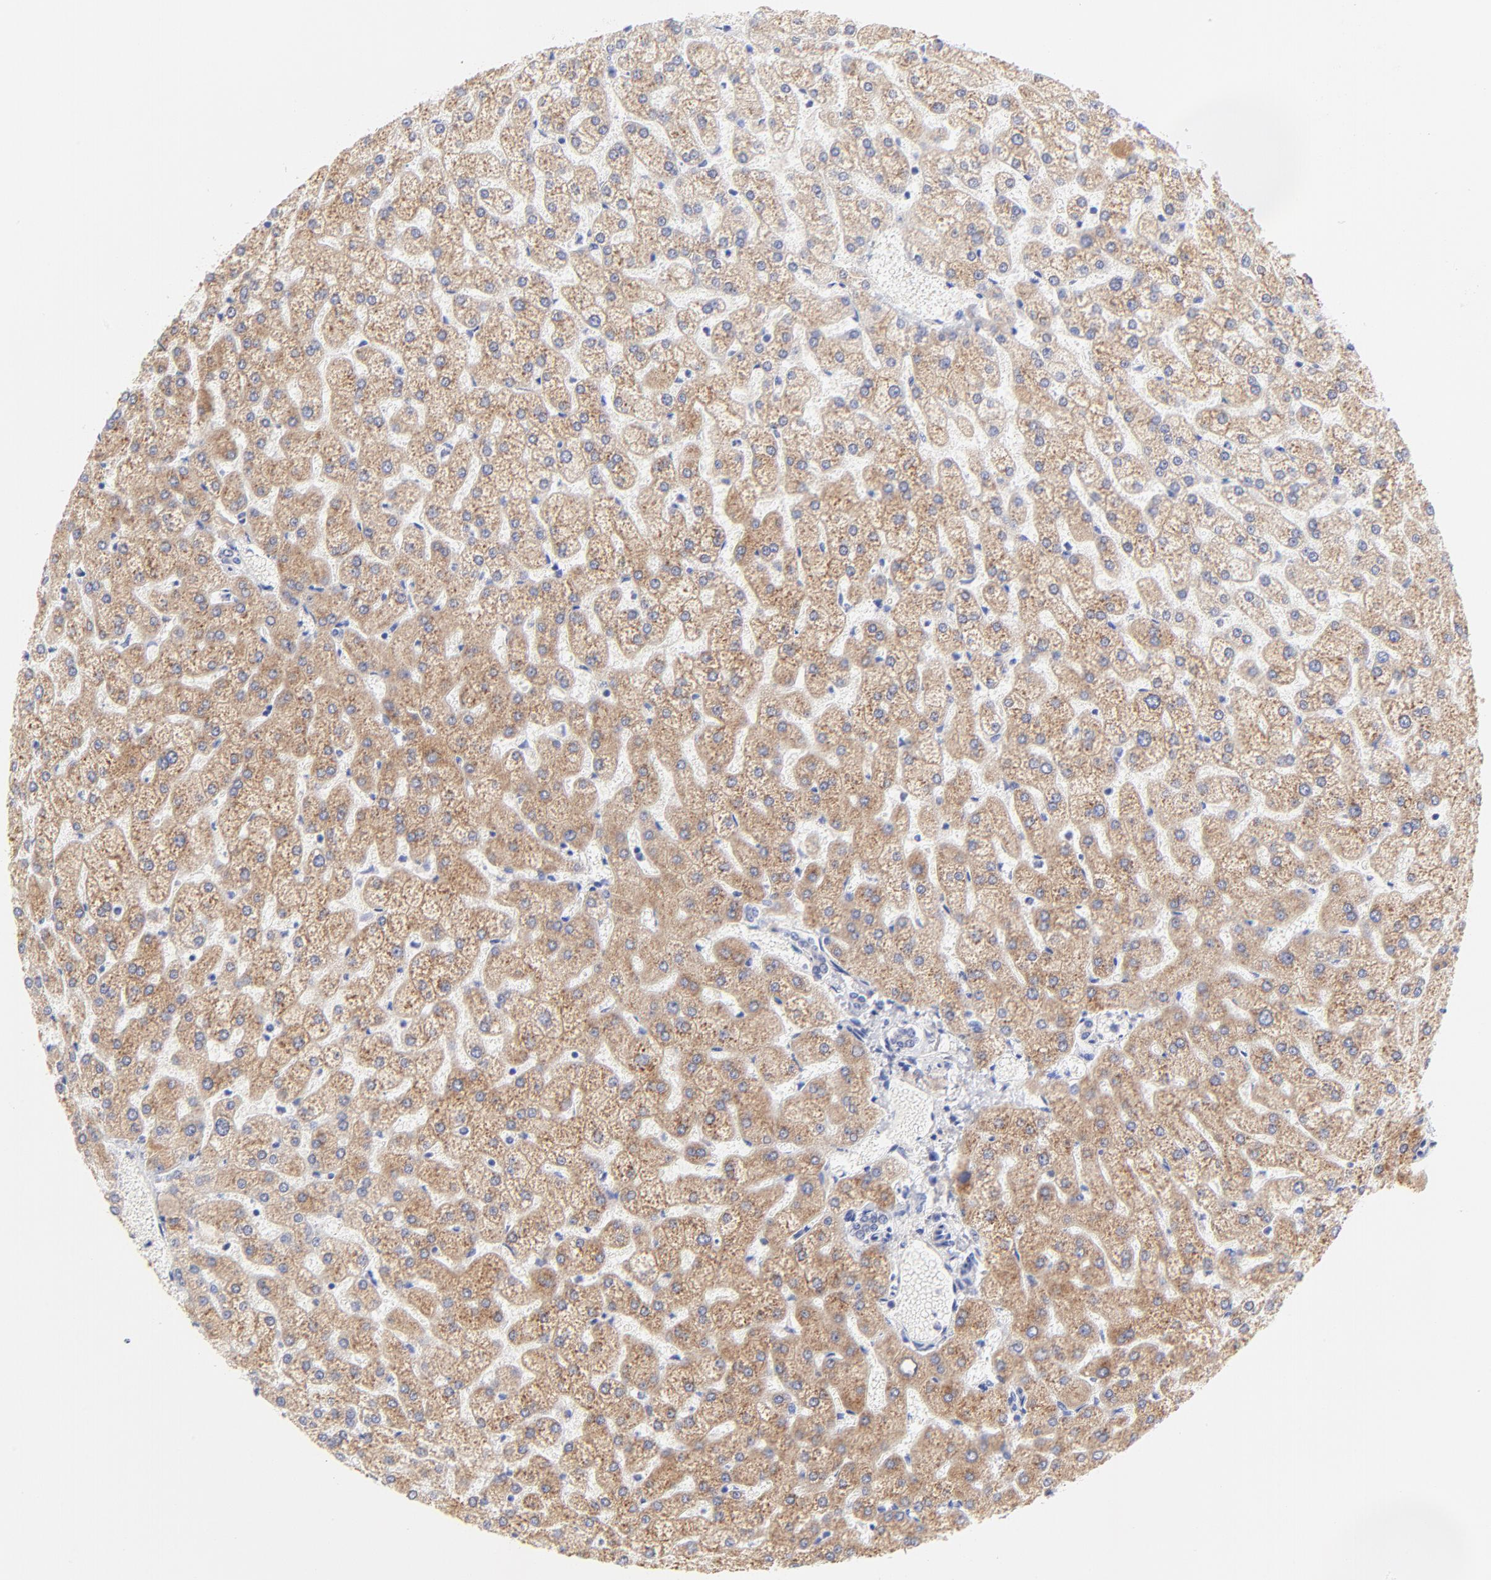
{"staining": {"intensity": "weak", "quantity": "<25%", "location": "cytoplasmic/membranous"}, "tissue": "liver", "cell_type": "Cholangiocytes", "image_type": "normal", "snomed": [{"axis": "morphology", "description": "Normal tissue, NOS"}, {"axis": "topography", "description": "Liver"}], "caption": "IHC of normal liver shows no expression in cholangiocytes.", "gene": "EBP", "patient": {"sex": "female", "age": 32}}